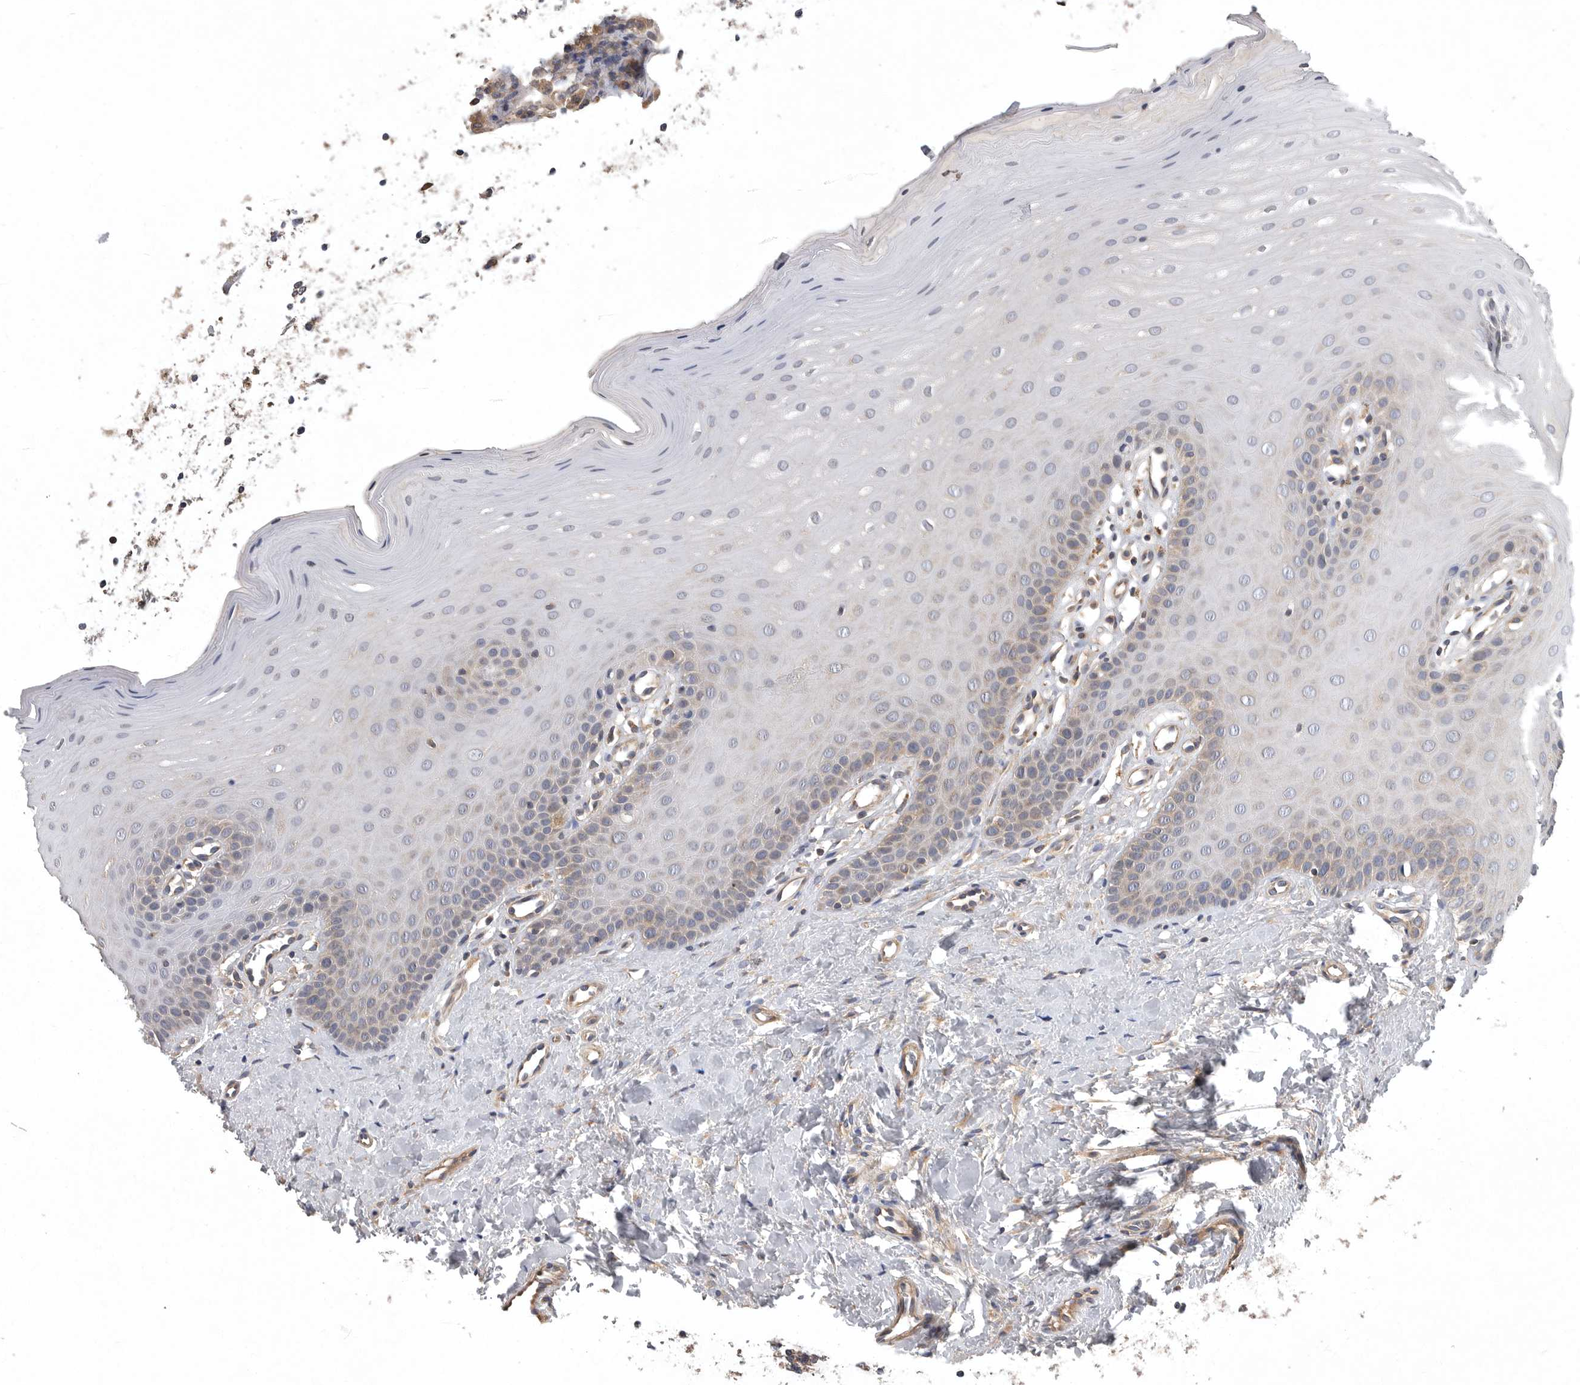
{"staining": {"intensity": "weak", "quantity": "25%-75%", "location": "cytoplasmic/membranous"}, "tissue": "oral mucosa", "cell_type": "Squamous epithelial cells", "image_type": "normal", "snomed": [{"axis": "morphology", "description": "Normal tissue, NOS"}, {"axis": "topography", "description": "Oral tissue"}], "caption": "IHC histopathology image of normal oral mucosa: oral mucosa stained using immunohistochemistry (IHC) shows low levels of weak protein expression localized specifically in the cytoplasmic/membranous of squamous epithelial cells, appearing as a cytoplasmic/membranous brown color.", "gene": "OXR1", "patient": {"sex": "female", "age": 39}}